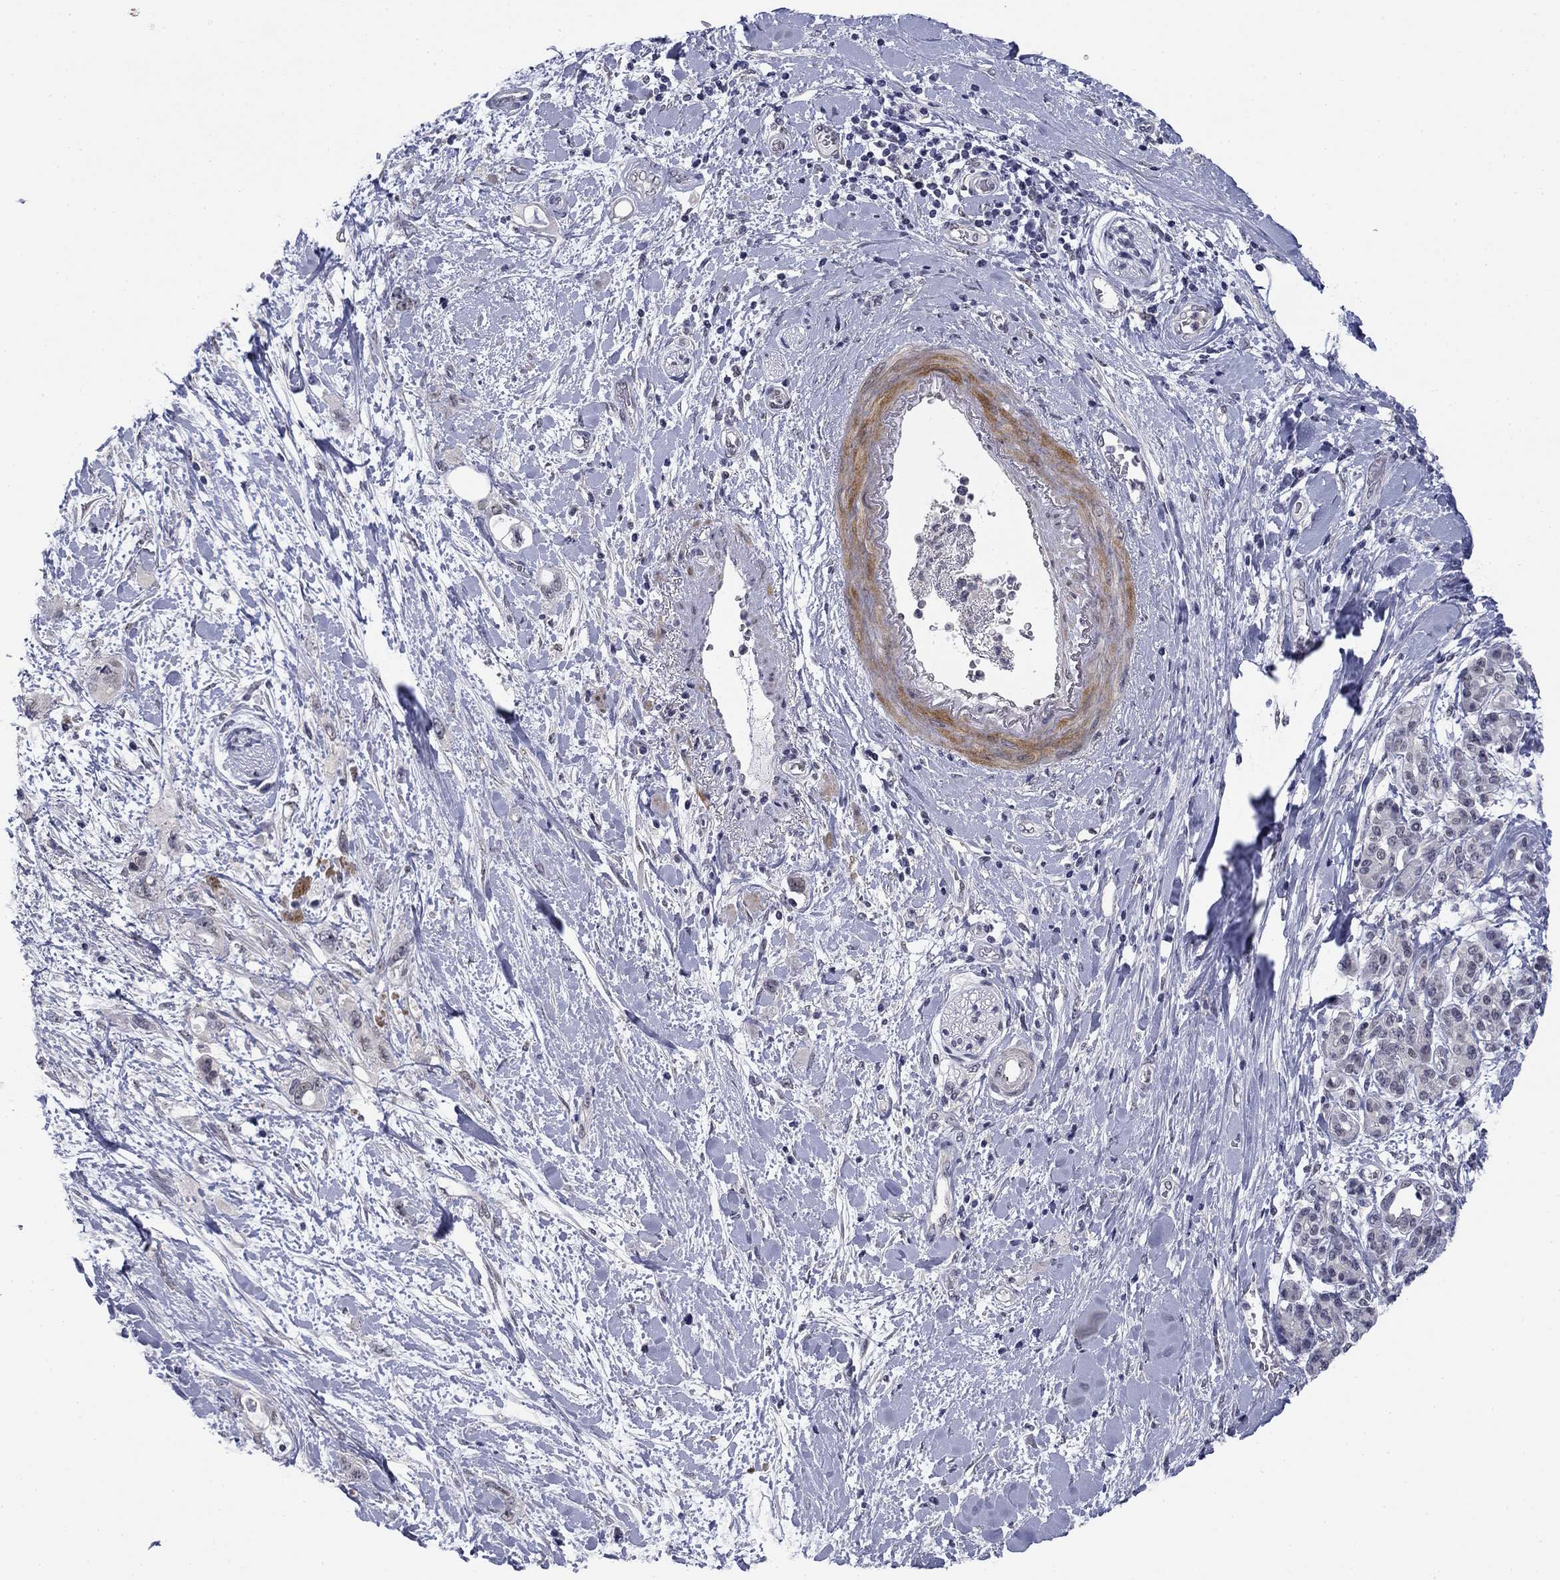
{"staining": {"intensity": "negative", "quantity": "none", "location": "none"}, "tissue": "pancreatic cancer", "cell_type": "Tumor cells", "image_type": "cancer", "snomed": [{"axis": "morphology", "description": "Adenocarcinoma, NOS"}, {"axis": "topography", "description": "Pancreas"}], "caption": "The histopathology image displays no significant positivity in tumor cells of pancreatic cancer.", "gene": "TIGD4", "patient": {"sex": "female", "age": 56}}